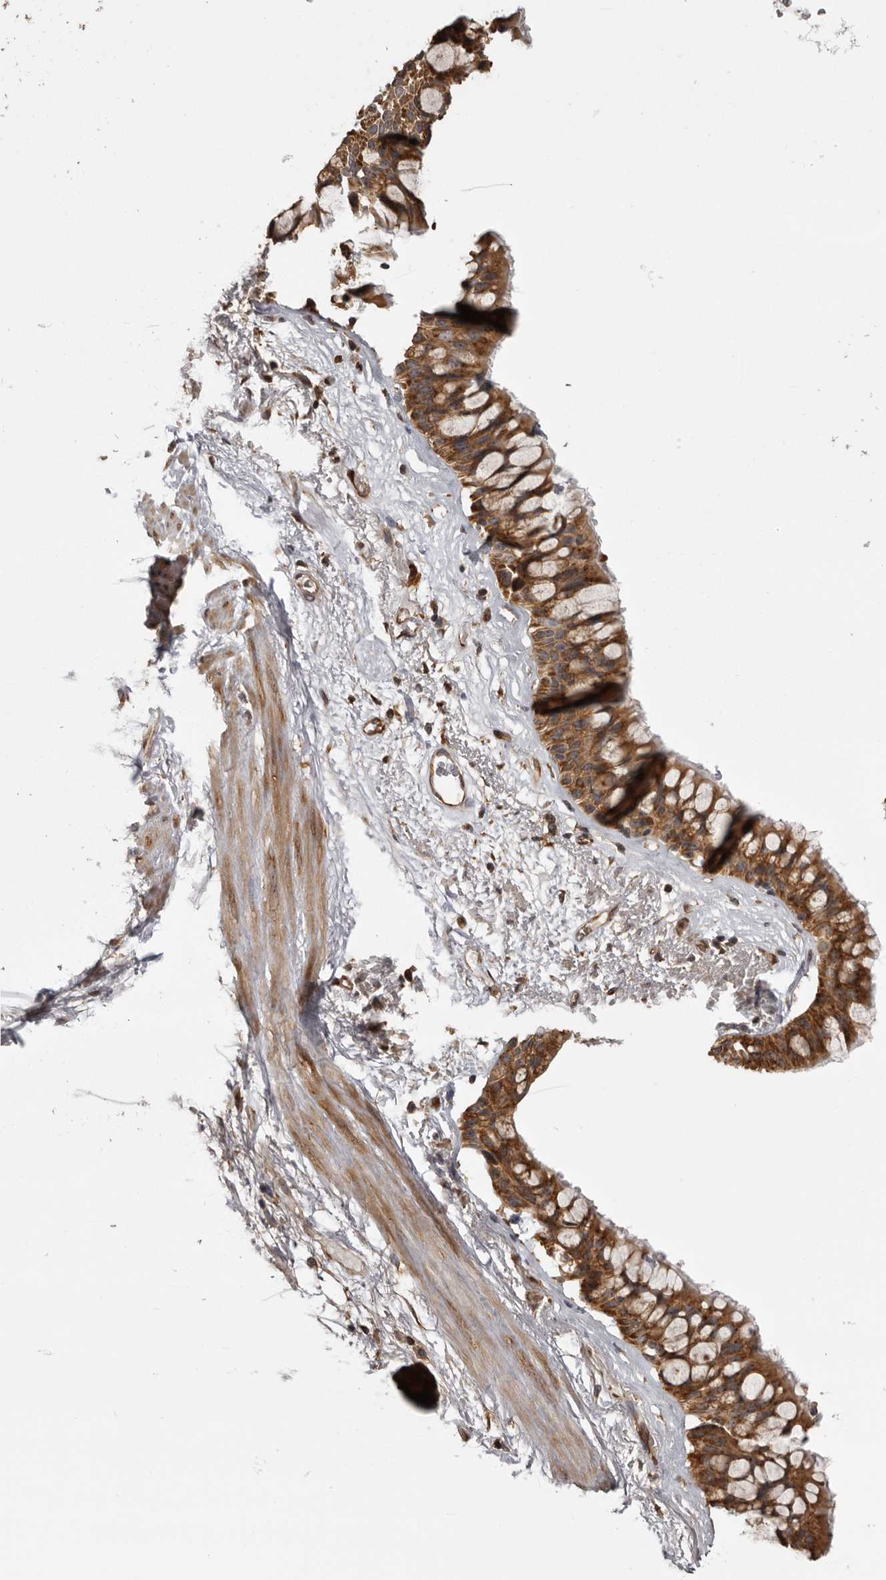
{"staining": {"intensity": "moderate", "quantity": ">75%", "location": "cytoplasmic/membranous"}, "tissue": "bronchus", "cell_type": "Respiratory epithelial cells", "image_type": "normal", "snomed": [{"axis": "morphology", "description": "Normal tissue, NOS"}, {"axis": "morphology", "description": "Squamous cell carcinoma, NOS"}, {"axis": "topography", "description": "Lymph node"}, {"axis": "topography", "description": "Bronchus"}, {"axis": "topography", "description": "Lung"}], "caption": "DAB immunohistochemical staining of normal human bronchus demonstrates moderate cytoplasmic/membranous protein expression in about >75% of respiratory epithelial cells.", "gene": "DARS1", "patient": {"sex": "male", "age": 66}}